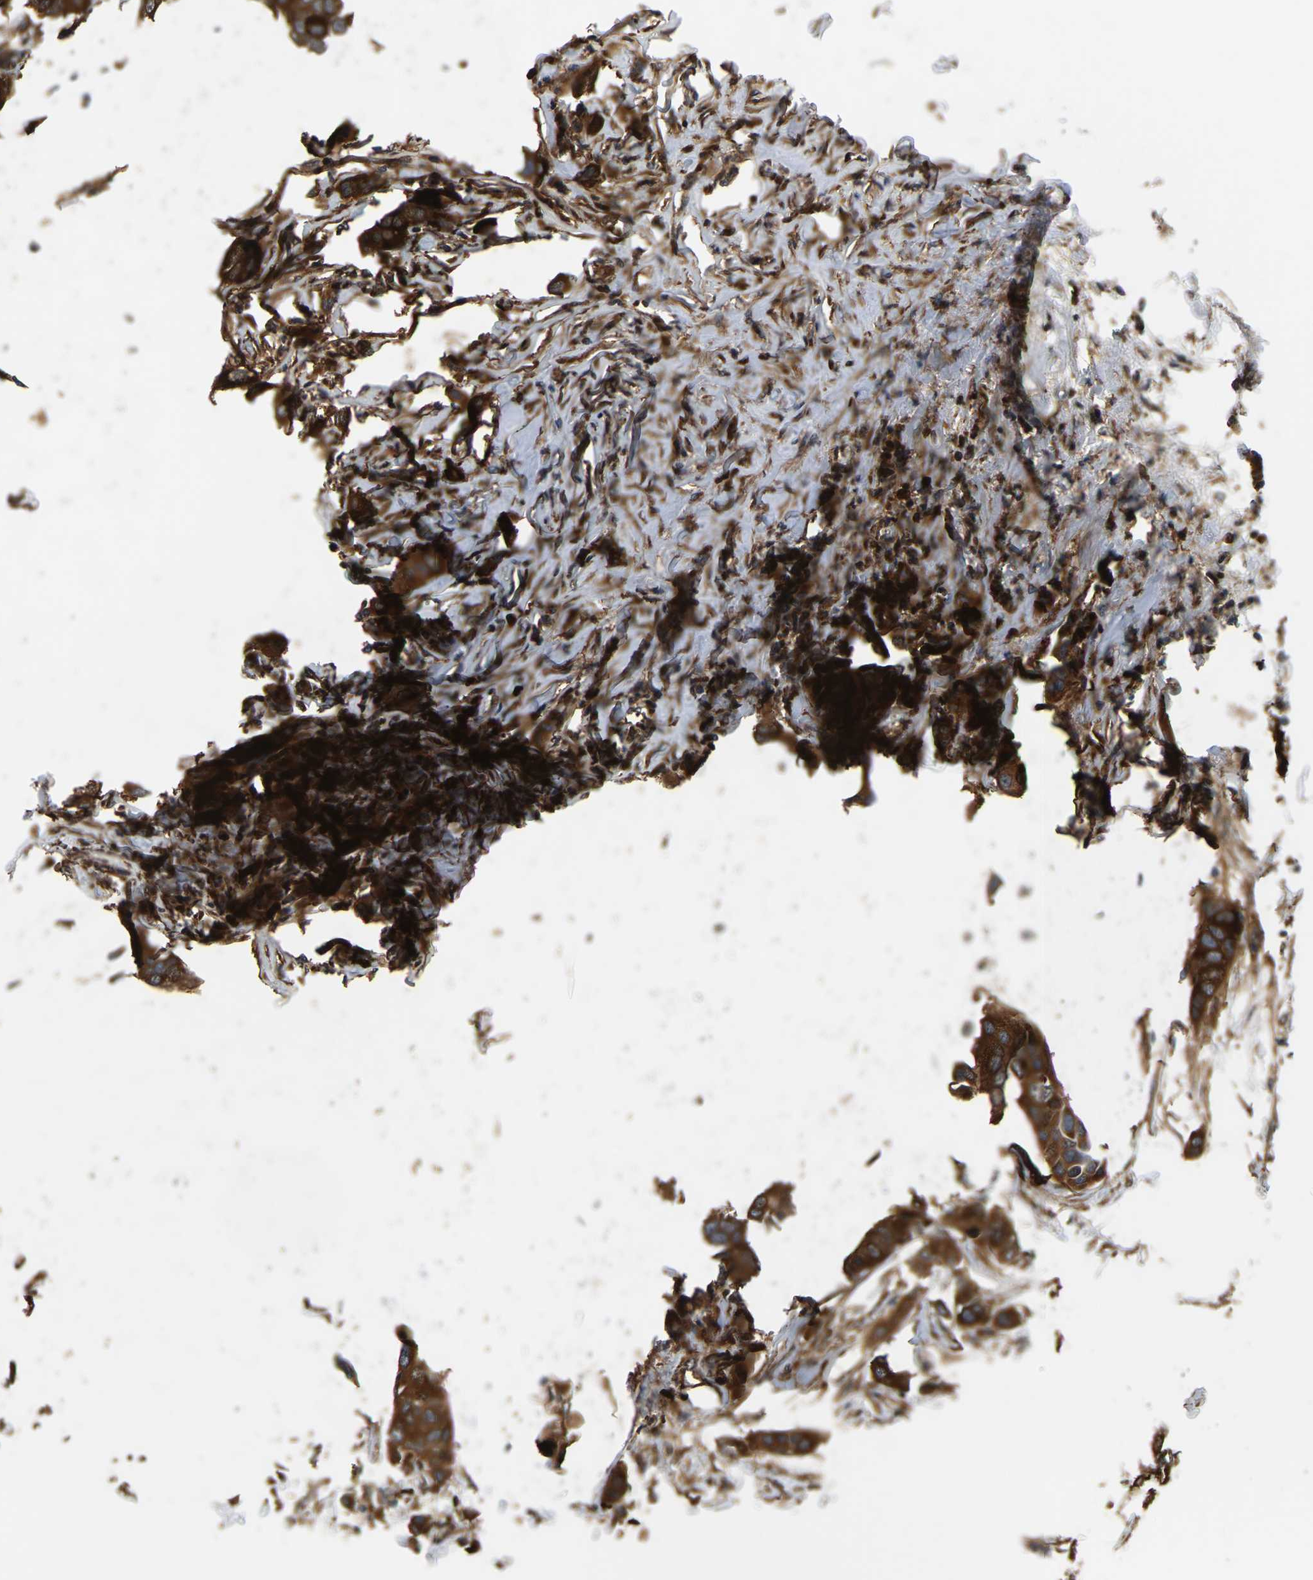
{"staining": {"intensity": "strong", "quantity": ">75%", "location": "cytoplasmic/membranous"}, "tissue": "breast cancer", "cell_type": "Tumor cells", "image_type": "cancer", "snomed": [{"axis": "morphology", "description": "Duct carcinoma"}, {"axis": "topography", "description": "Breast"}], "caption": "Tumor cells reveal high levels of strong cytoplasmic/membranous expression in approximately >75% of cells in human breast intraductal carcinoma. (DAB IHC with brightfield microscopy, high magnification).", "gene": "GARS1", "patient": {"sex": "female", "age": 50}}